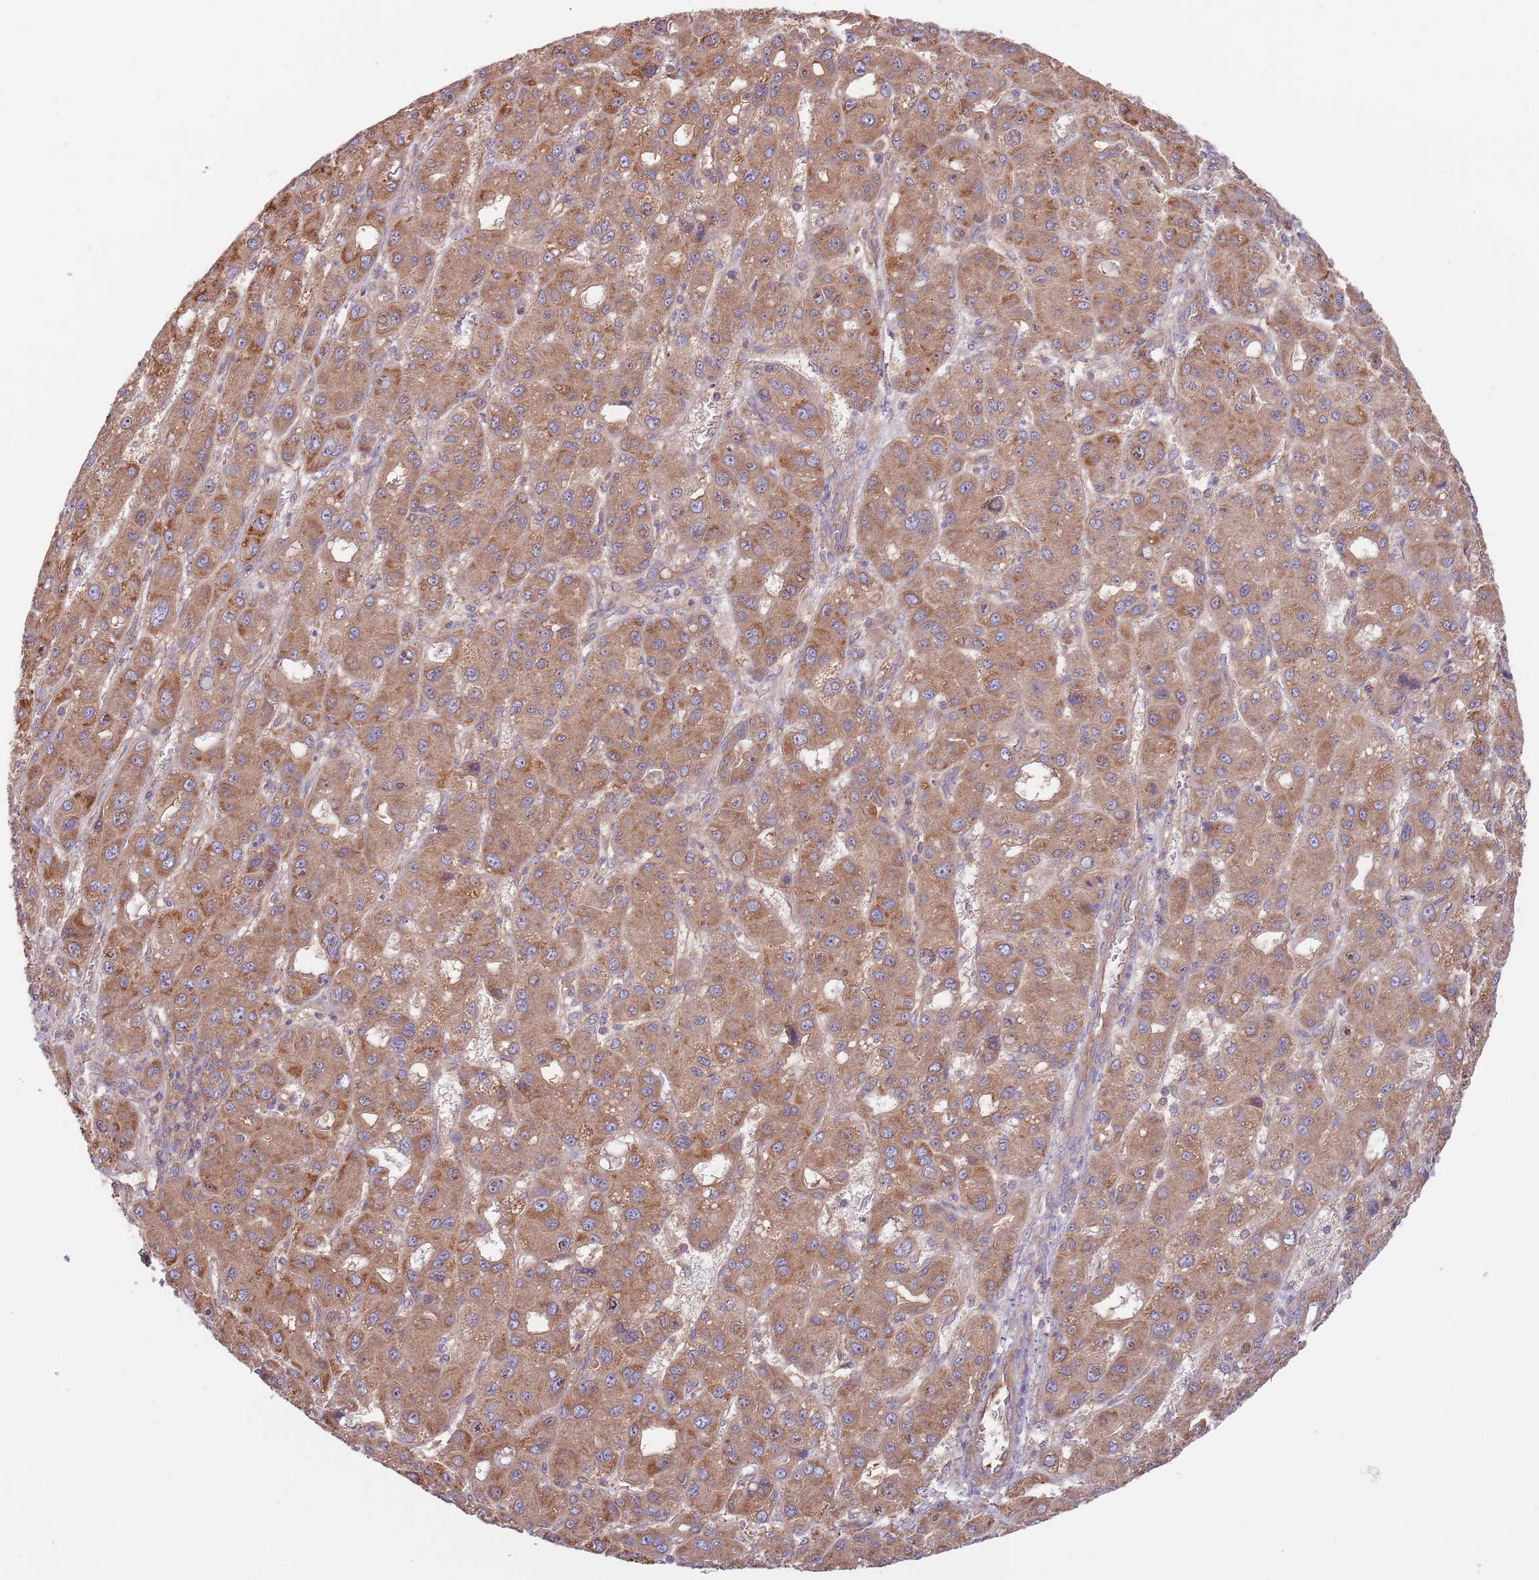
{"staining": {"intensity": "moderate", "quantity": ">75%", "location": "cytoplasmic/membranous"}, "tissue": "liver cancer", "cell_type": "Tumor cells", "image_type": "cancer", "snomed": [{"axis": "morphology", "description": "Carcinoma, Hepatocellular, NOS"}, {"axis": "topography", "description": "Liver"}], "caption": "Brown immunohistochemical staining in liver hepatocellular carcinoma shows moderate cytoplasmic/membranous positivity in approximately >75% of tumor cells.", "gene": "EIF3F", "patient": {"sex": "male", "age": 55}}